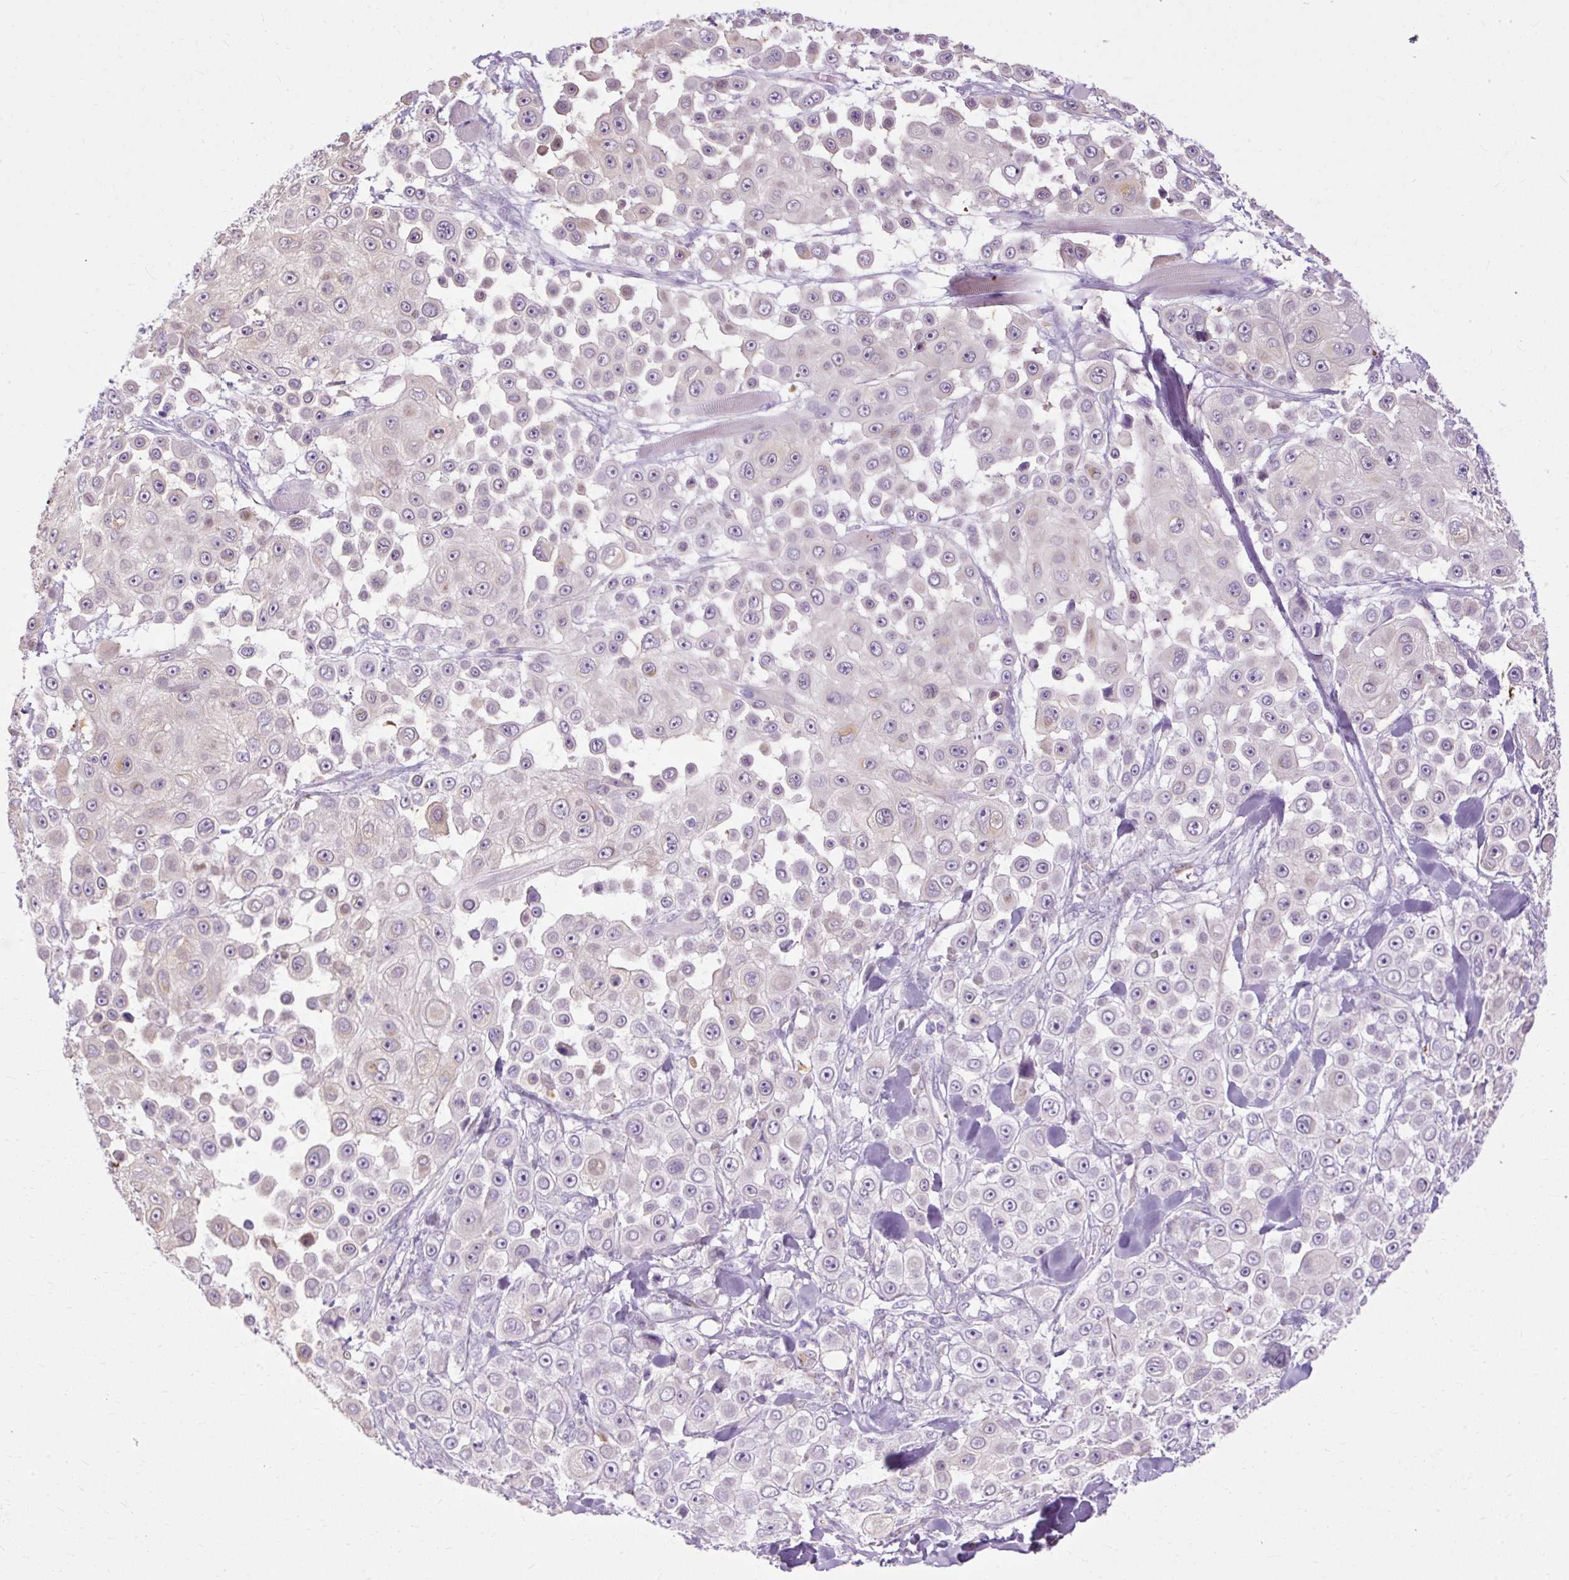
{"staining": {"intensity": "negative", "quantity": "none", "location": "none"}, "tissue": "skin cancer", "cell_type": "Tumor cells", "image_type": "cancer", "snomed": [{"axis": "morphology", "description": "Squamous cell carcinoma, NOS"}, {"axis": "topography", "description": "Skin"}], "caption": "The immunohistochemistry (IHC) histopathology image has no significant positivity in tumor cells of skin cancer tissue.", "gene": "HSD11B1", "patient": {"sex": "male", "age": 67}}